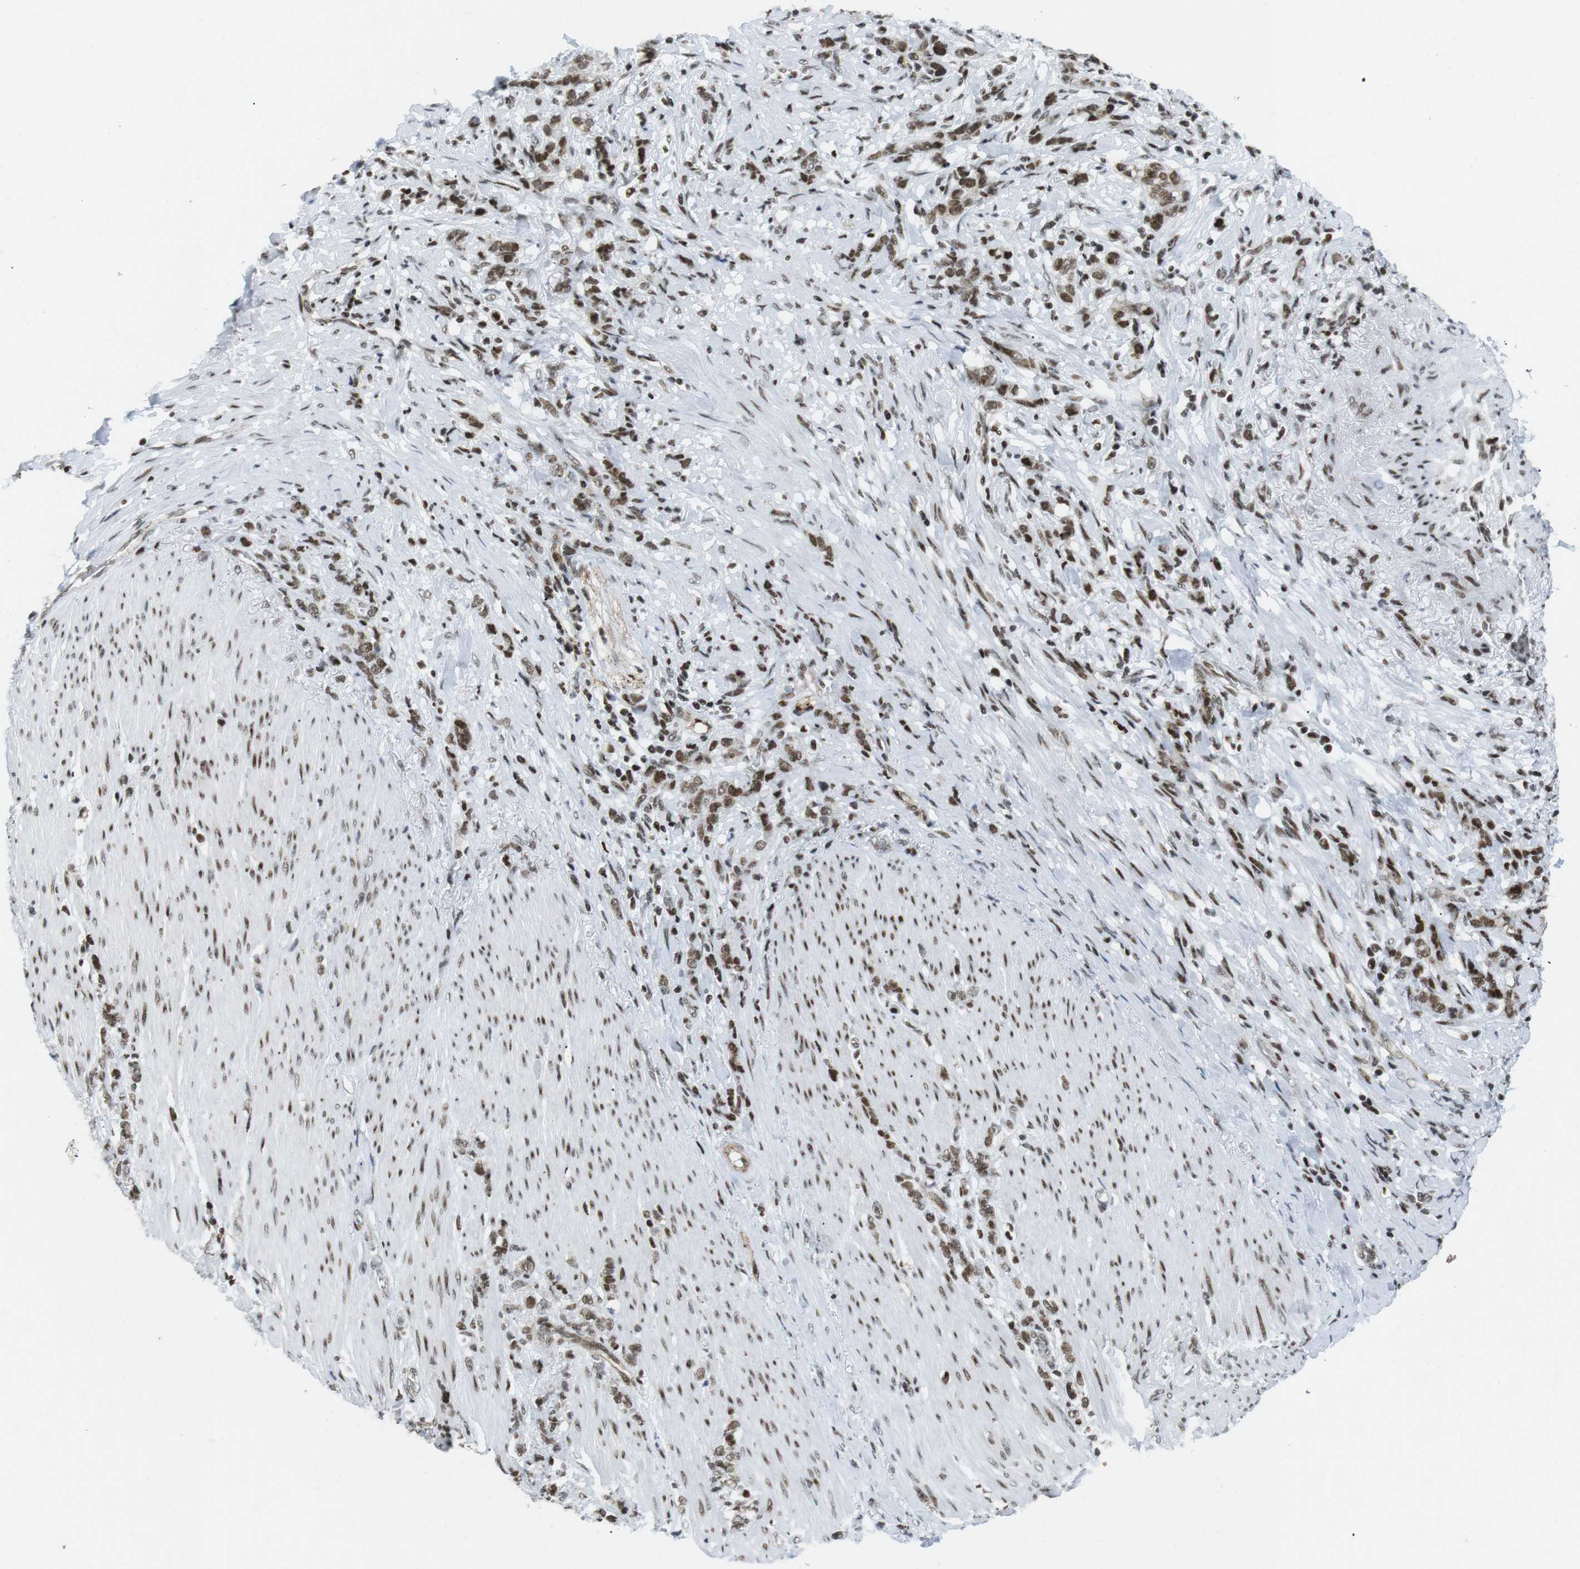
{"staining": {"intensity": "strong", "quantity": ">75%", "location": "nuclear"}, "tissue": "stomach cancer", "cell_type": "Tumor cells", "image_type": "cancer", "snomed": [{"axis": "morphology", "description": "Adenocarcinoma, NOS"}, {"axis": "topography", "description": "Stomach, lower"}], "caption": "Protein expression analysis of stomach adenocarcinoma exhibits strong nuclear expression in about >75% of tumor cells. The staining is performed using DAB (3,3'-diaminobenzidine) brown chromogen to label protein expression. The nuclei are counter-stained blue using hematoxylin.", "gene": "ARID1A", "patient": {"sex": "male", "age": 88}}